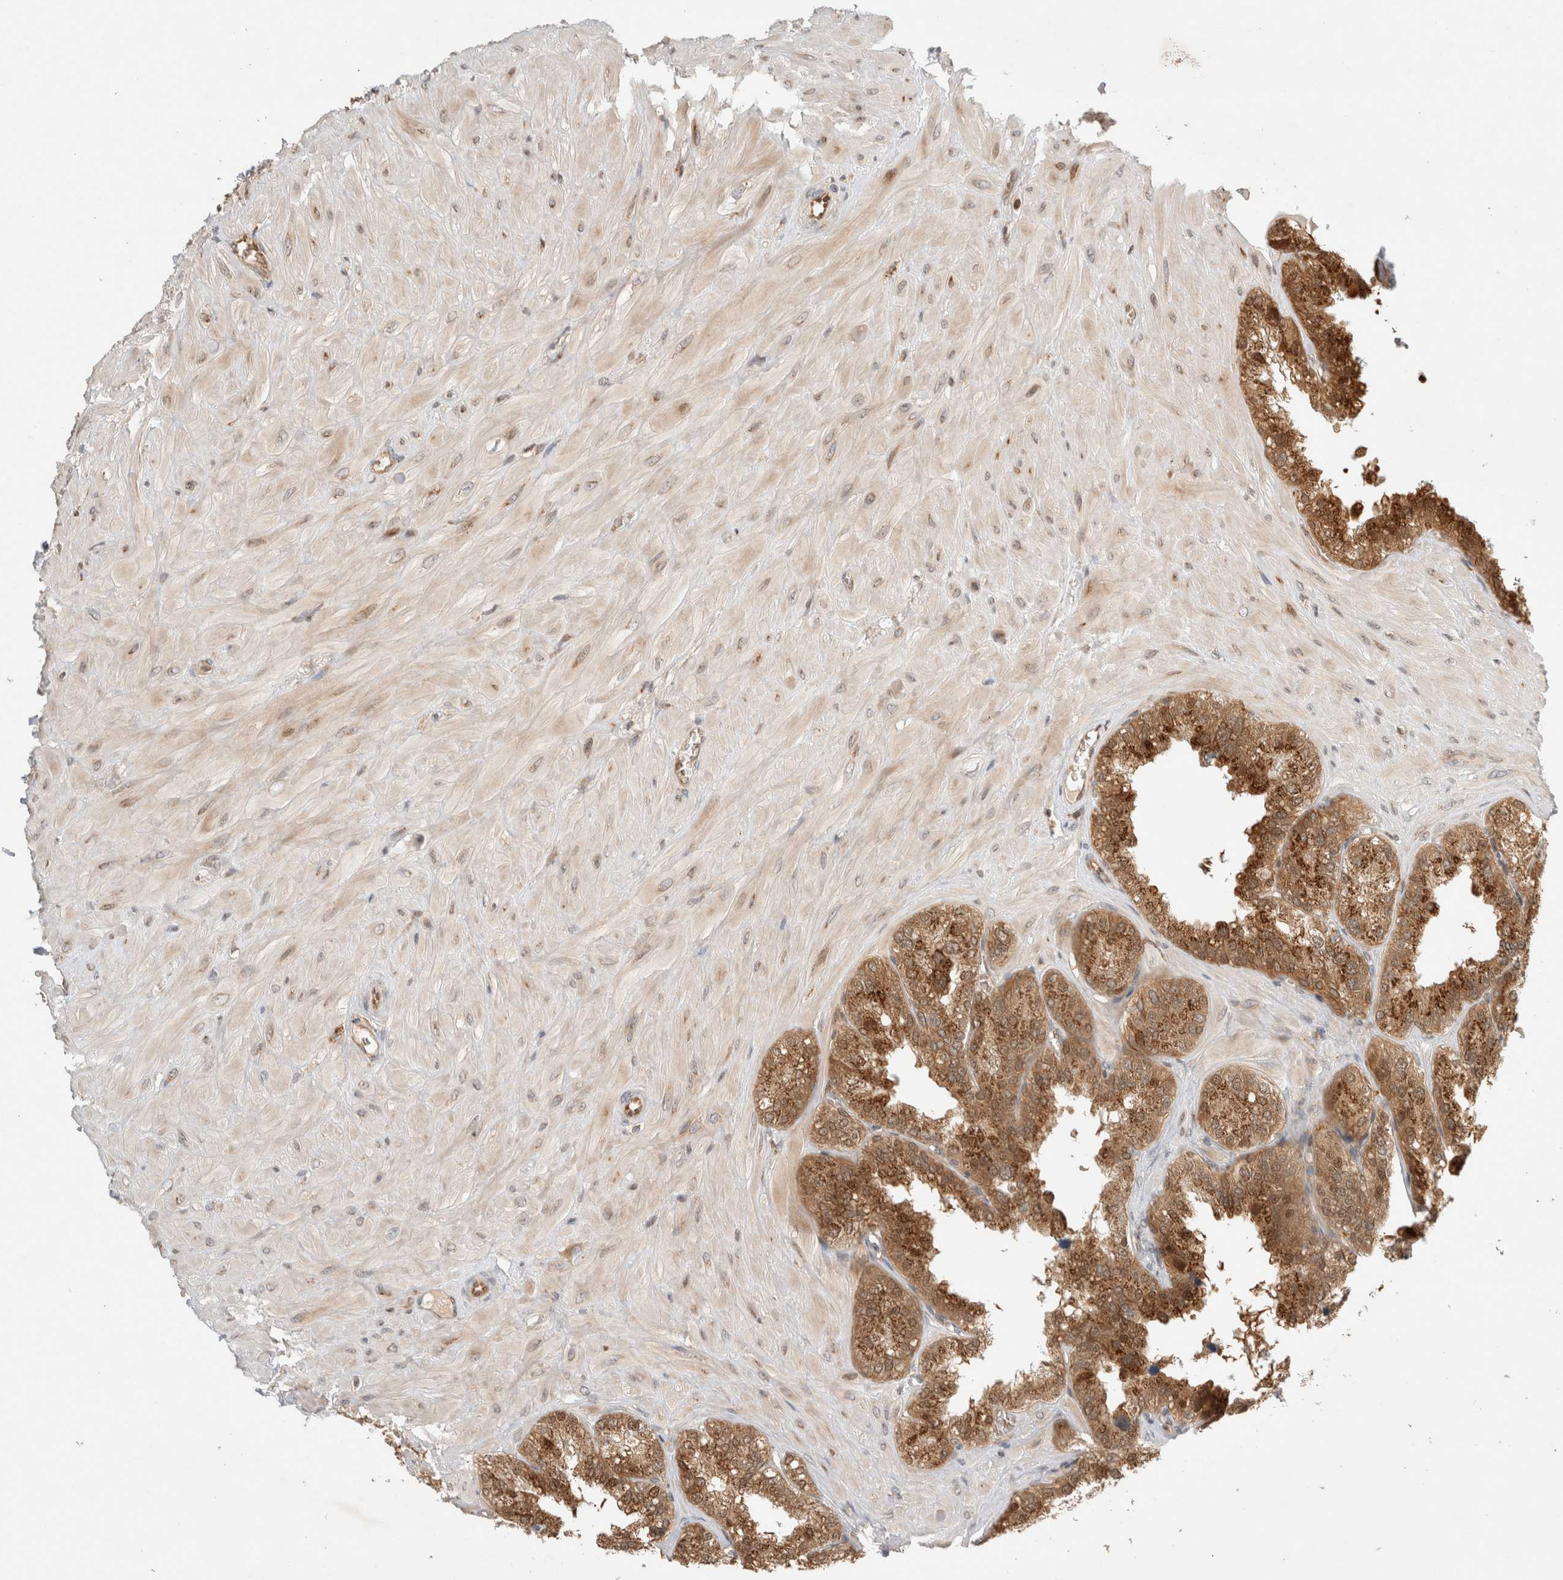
{"staining": {"intensity": "moderate", "quantity": ">75%", "location": "cytoplasmic/membranous,nuclear"}, "tissue": "seminal vesicle", "cell_type": "Glandular cells", "image_type": "normal", "snomed": [{"axis": "morphology", "description": "Normal tissue, NOS"}, {"axis": "topography", "description": "Prostate"}, {"axis": "topography", "description": "Seminal veicle"}], "caption": "Seminal vesicle stained with immunohistochemistry (IHC) displays moderate cytoplasmic/membranous,nuclear expression in about >75% of glandular cells.", "gene": "OTUD6B", "patient": {"sex": "male", "age": 51}}